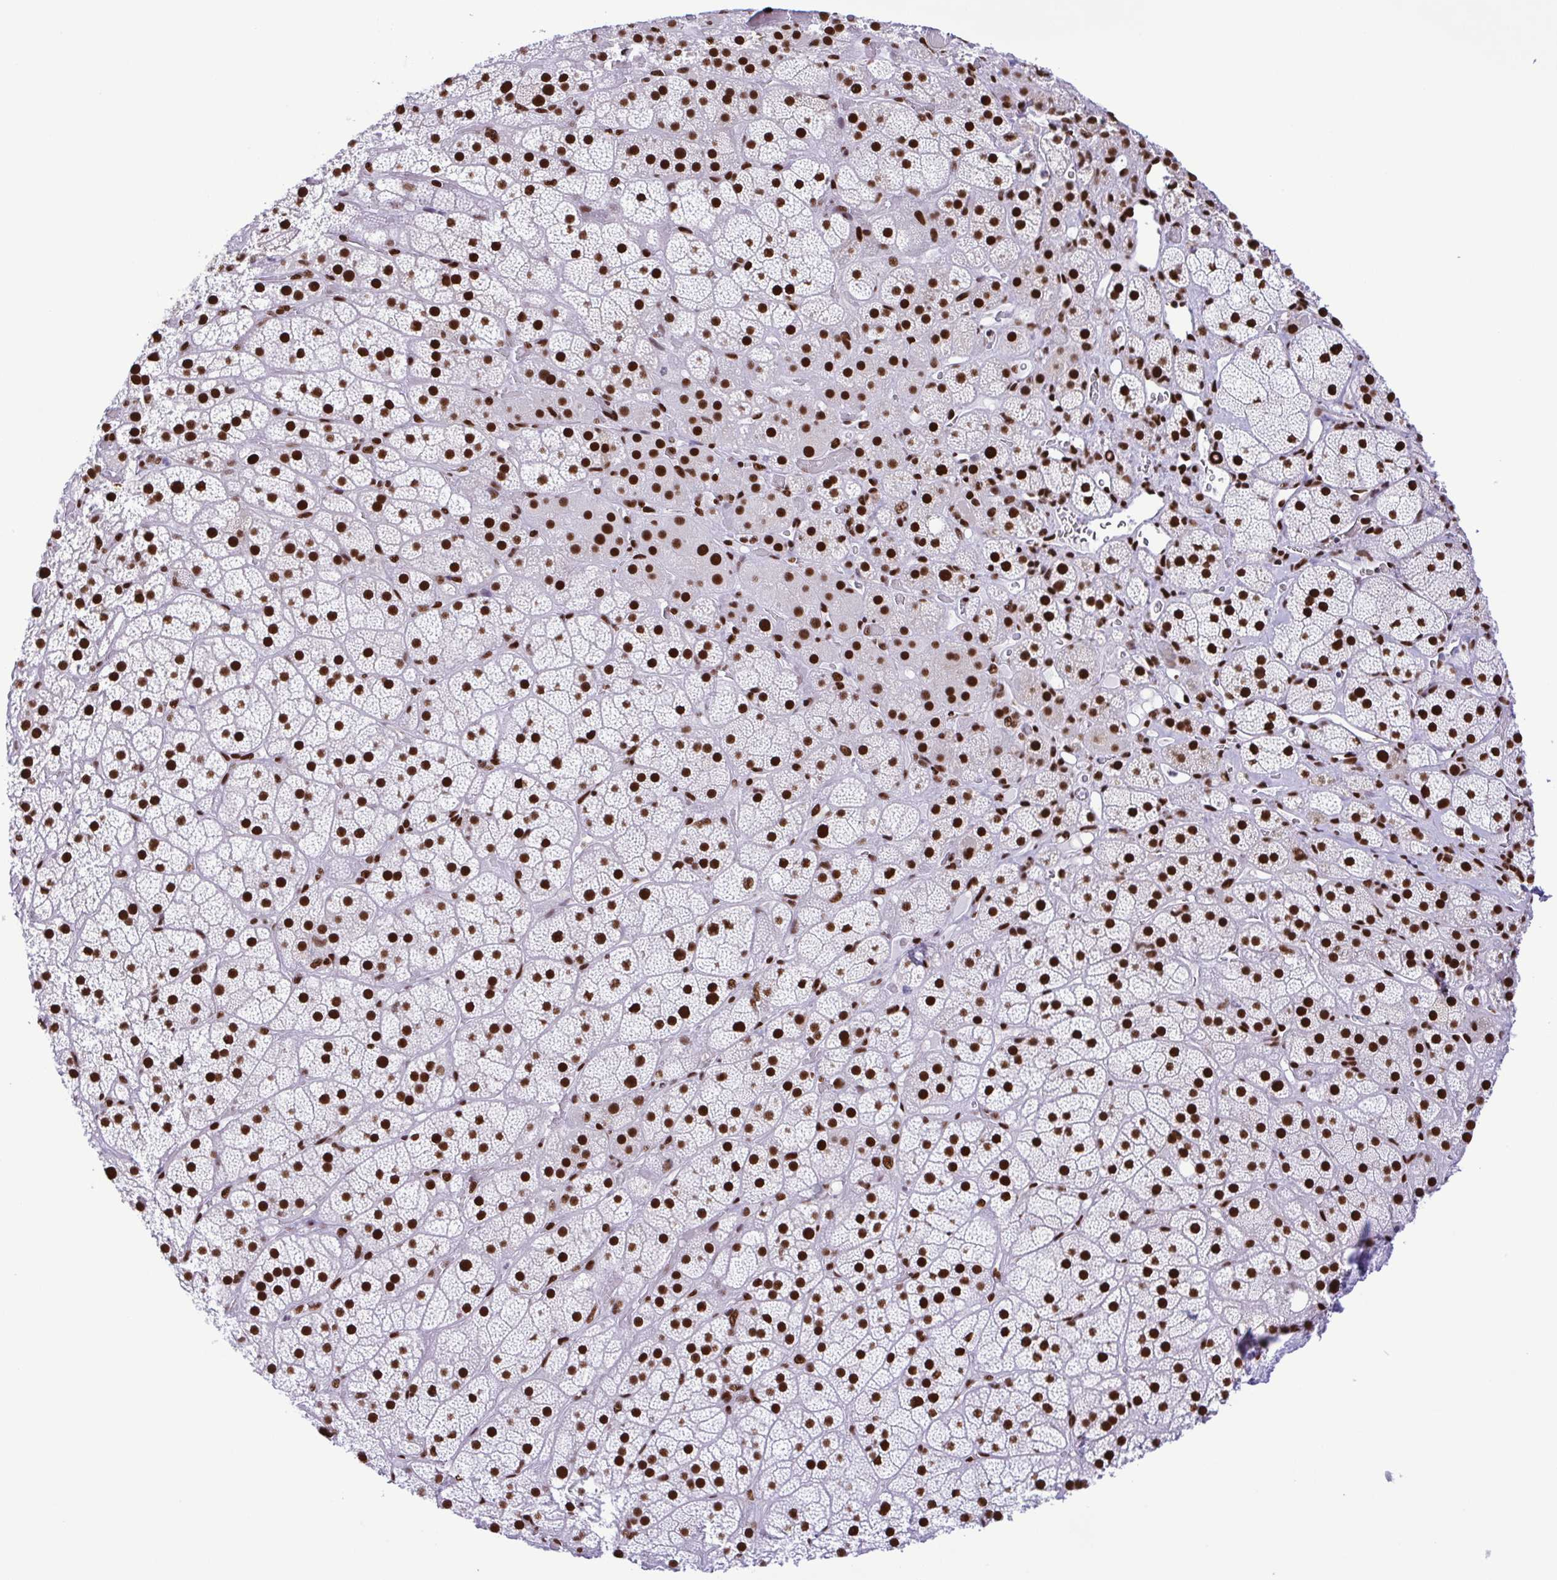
{"staining": {"intensity": "strong", "quantity": ">75%", "location": "nuclear"}, "tissue": "adrenal gland", "cell_type": "Glandular cells", "image_type": "normal", "snomed": [{"axis": "morphology", "description": "Normal tissue, NOS"}, {"axis": "topography", "description": "Adrenal gland"}], "caption": "Approximately >75% of glandular cells in benign adrenal gland reveal strong nuclear protein expression as visualized by brown immunohistochemical staining.", "gene": "TRIM28", "patient": {"sex": "male", "age": 57}}